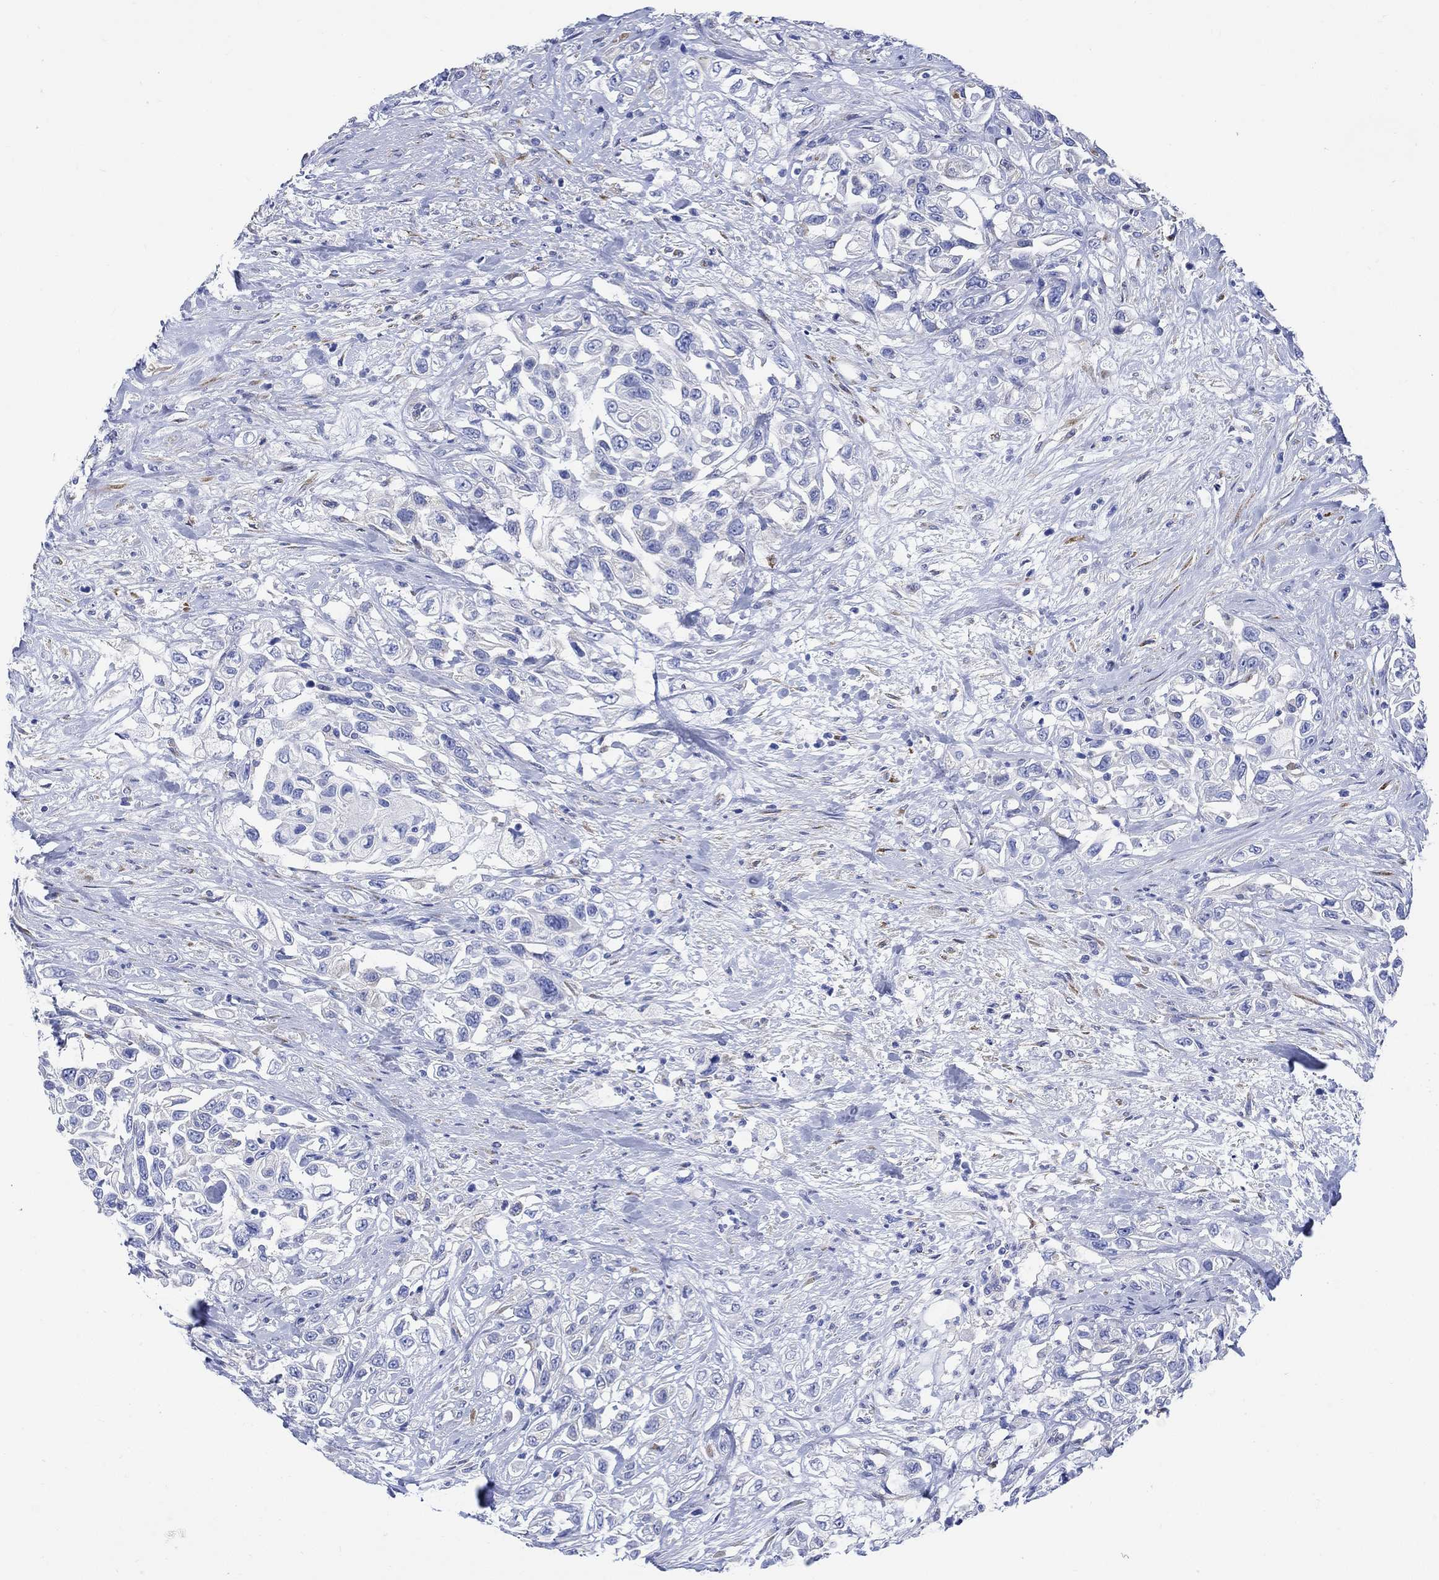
{"staining": {"intensity": "negative", "quantity": "none", "location": "none"}, "tissue": "urothelial cancer", "cell_type": "Tumor cells", "image_type": "cancer", "snomed": [{"axis": "morphology", "description": "Urothelial carcinoma, High grade"}, {"axis": "topography", "description": "Urinary bladder"}], "caption": "This is an IHC image of urothelial cancer. There is no expression in tumor cells.", "gene": "MYL1", "patient": {"sex": "female", "age": 56}}